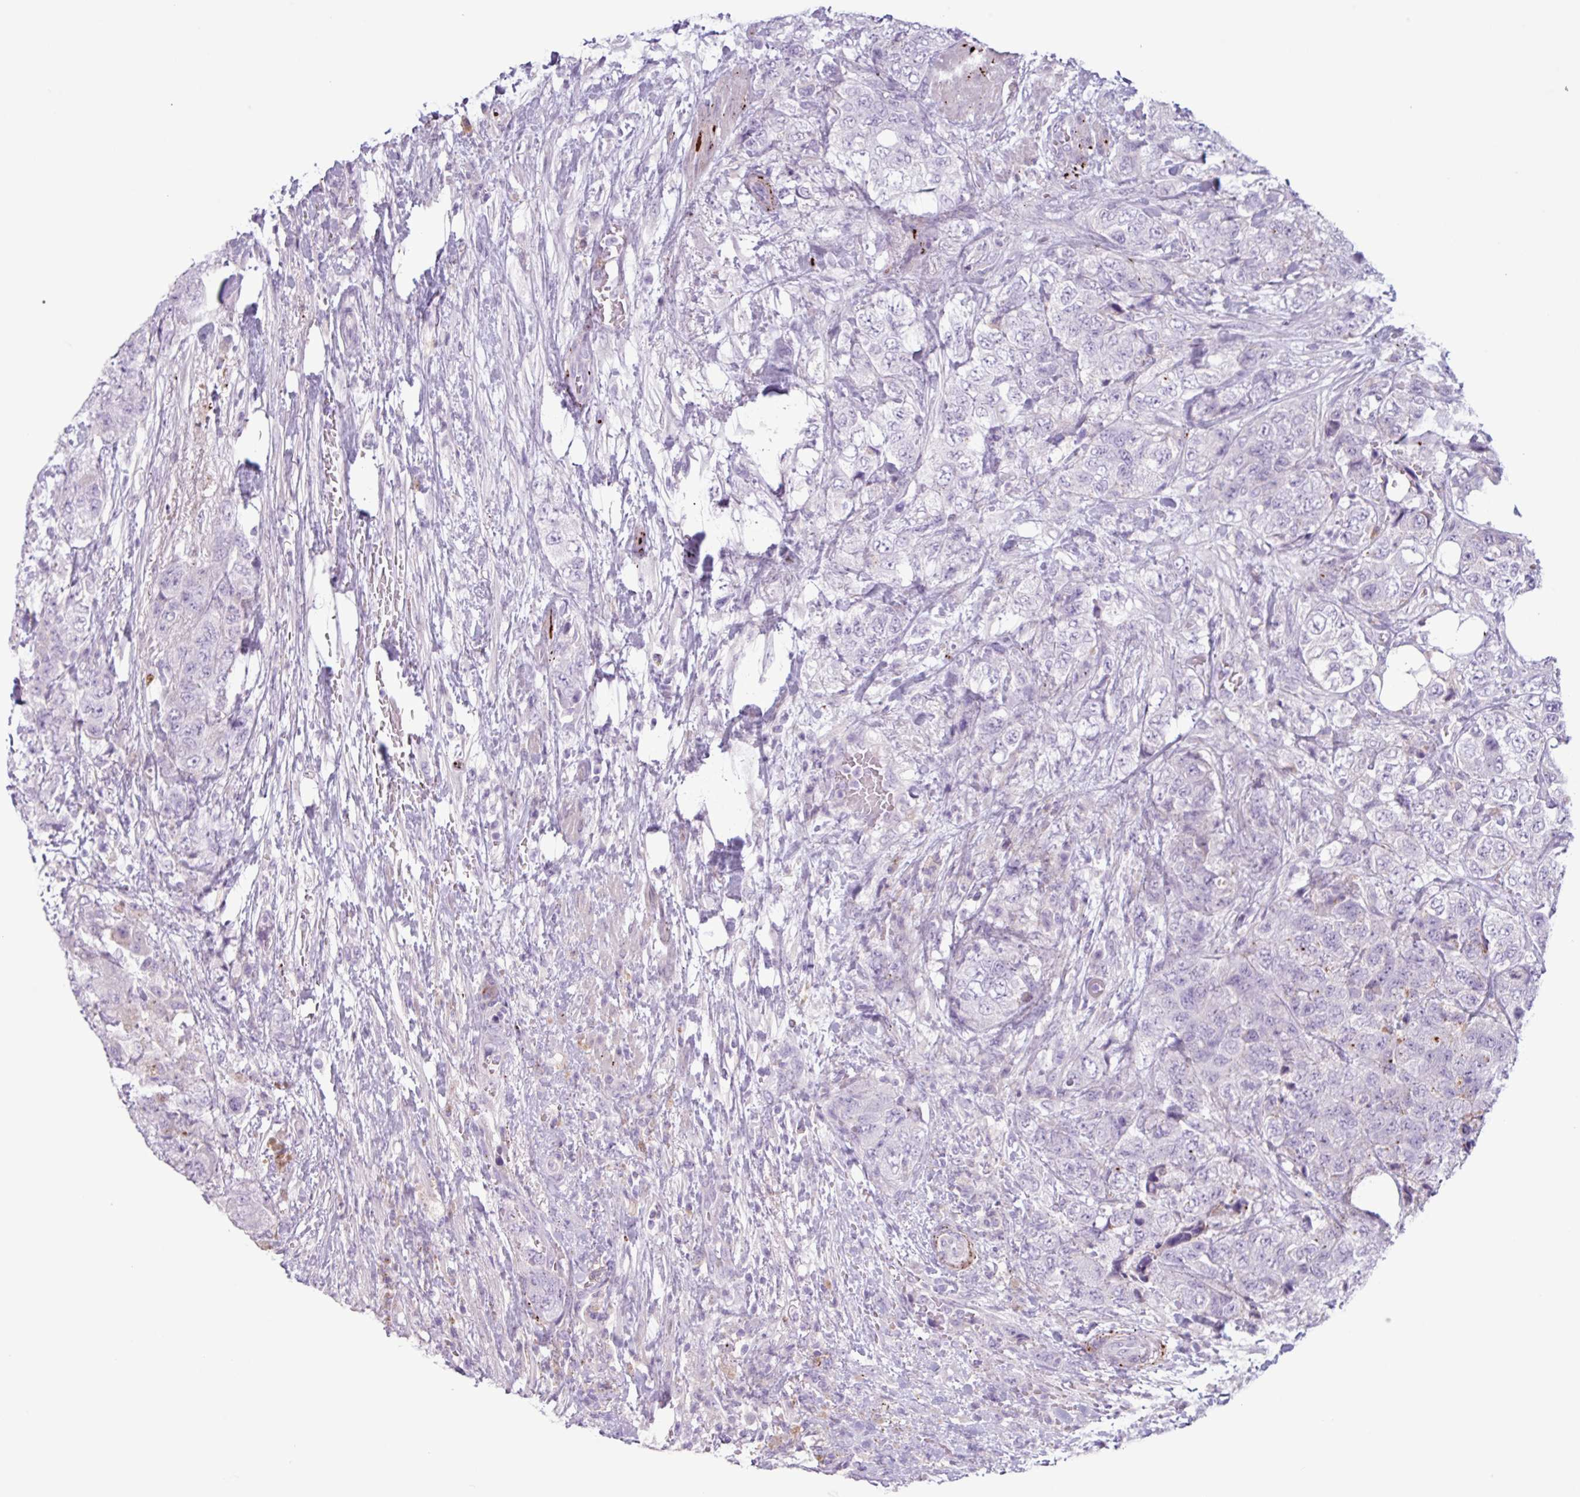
{"staining": {"intensity": "negative", "quantity": "none", "location": "none"}, "tissue": "urothelial cancer", "cell_type": "Tumor cells", "image_type": "cancer", "snomed": [{"axis": "morphology", "description": "Urothelial carcinoma, High grade"}, {"axis": "topography", "description": "Urinary bladder"}], "caption": "This histopathology image is of urothelial cancer stained with immunohistochemistry (IHC) to label a protein in brown with the nuclei are counter-stained blue. There is no positivity in tumor cells.", "gene": "C4B", "patient": {"sex": "female", "age": 78}}